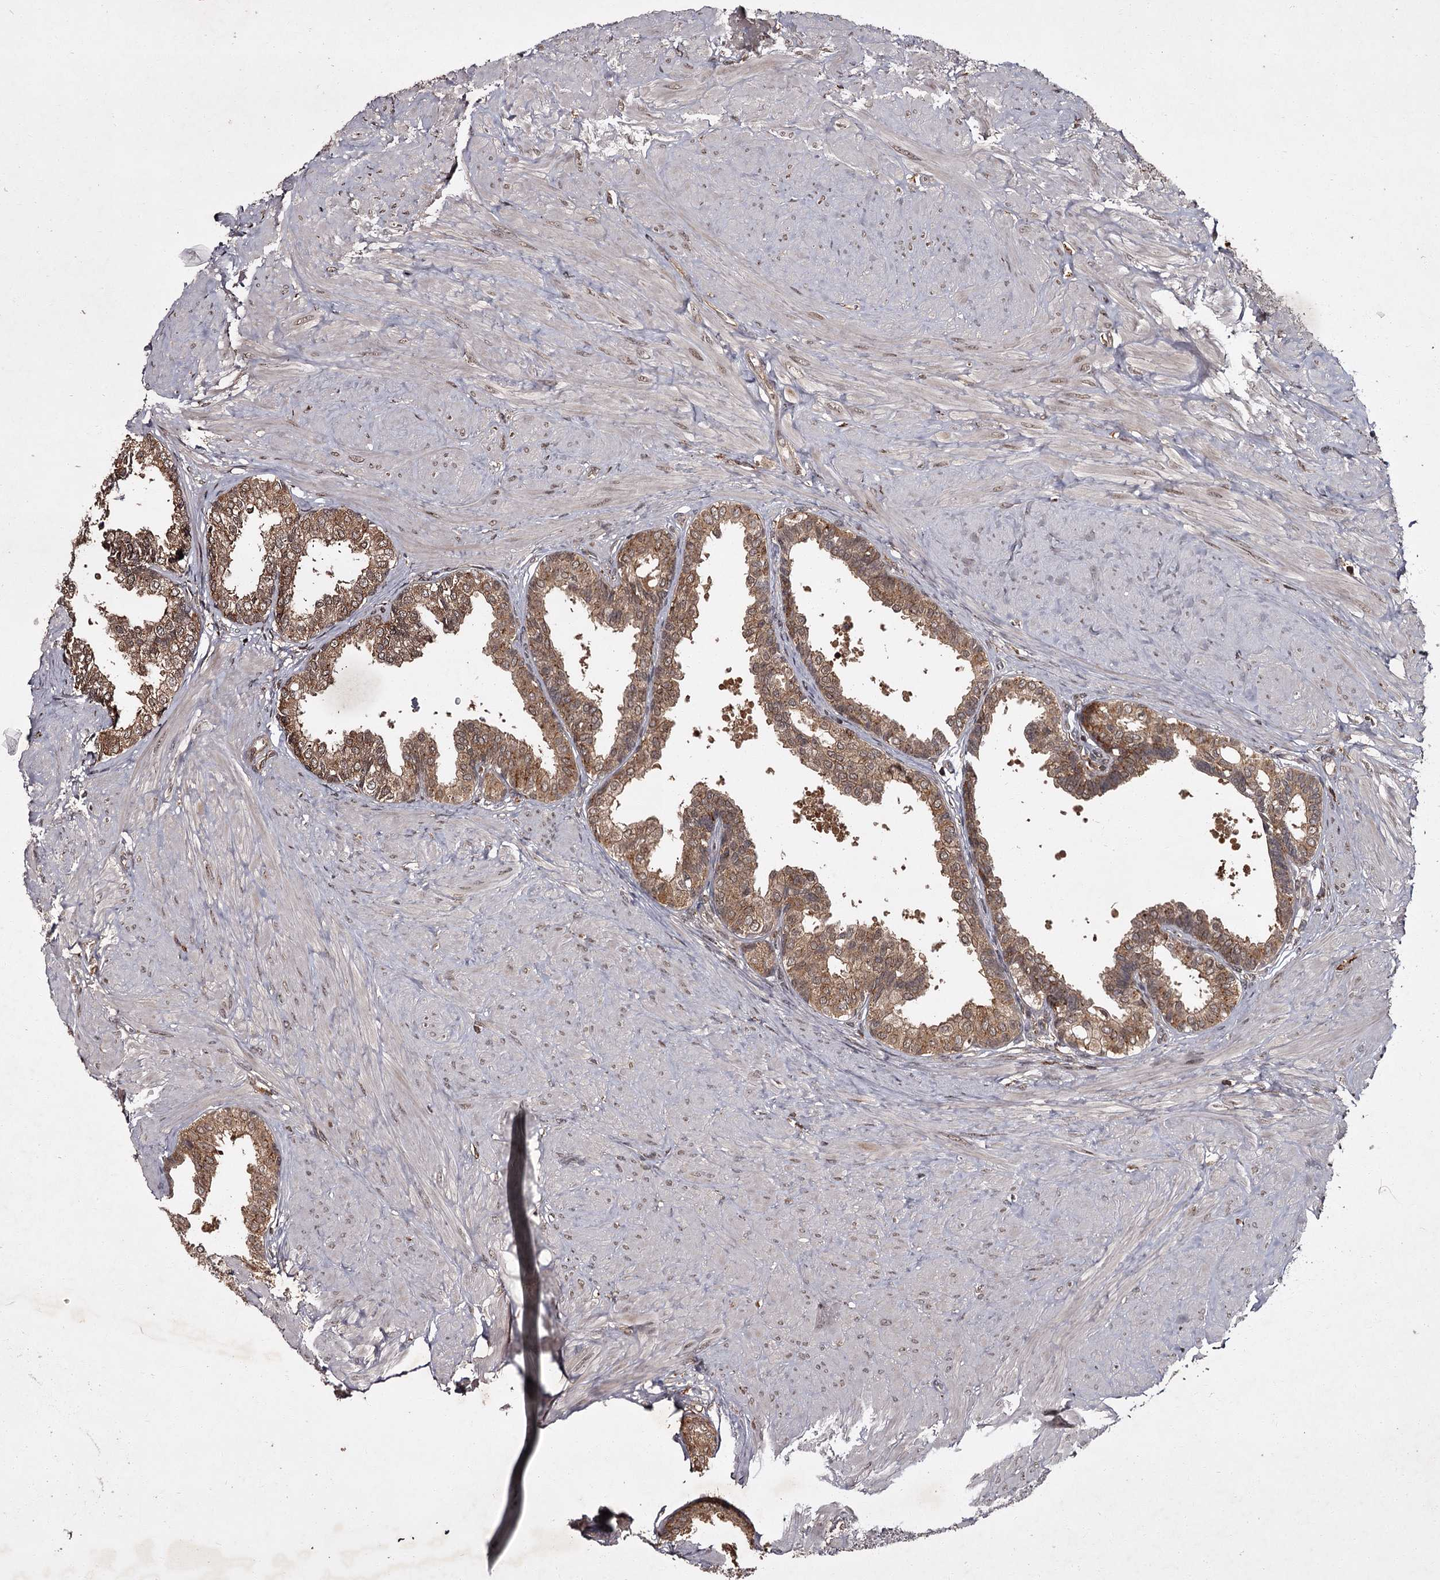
{"staining": {"intensity": "moderate", "quantity": ">75%", "location": "cytoplasmic/membranous"}, "tissue": "prostate", "cell_type": "Glandular cells", "image_type": "normal", "snomed": [{"axis": "morphology", "description": "Normal tissue, NOS"}, {"axis": "topography", "description": "Prostate"}], "caption": "A brown stain shows moderate cytoplasmic/membranous expression of a protein in glandular cells of normal human prostate. (Stains: DAB (3,3'-diaminobenzidine) in brown, nuclei in blue, Microscopy: brightfield microscopy at high magnification).", "gene": "TBC1D23", "patient": {"sex": "male", "age": 48}}